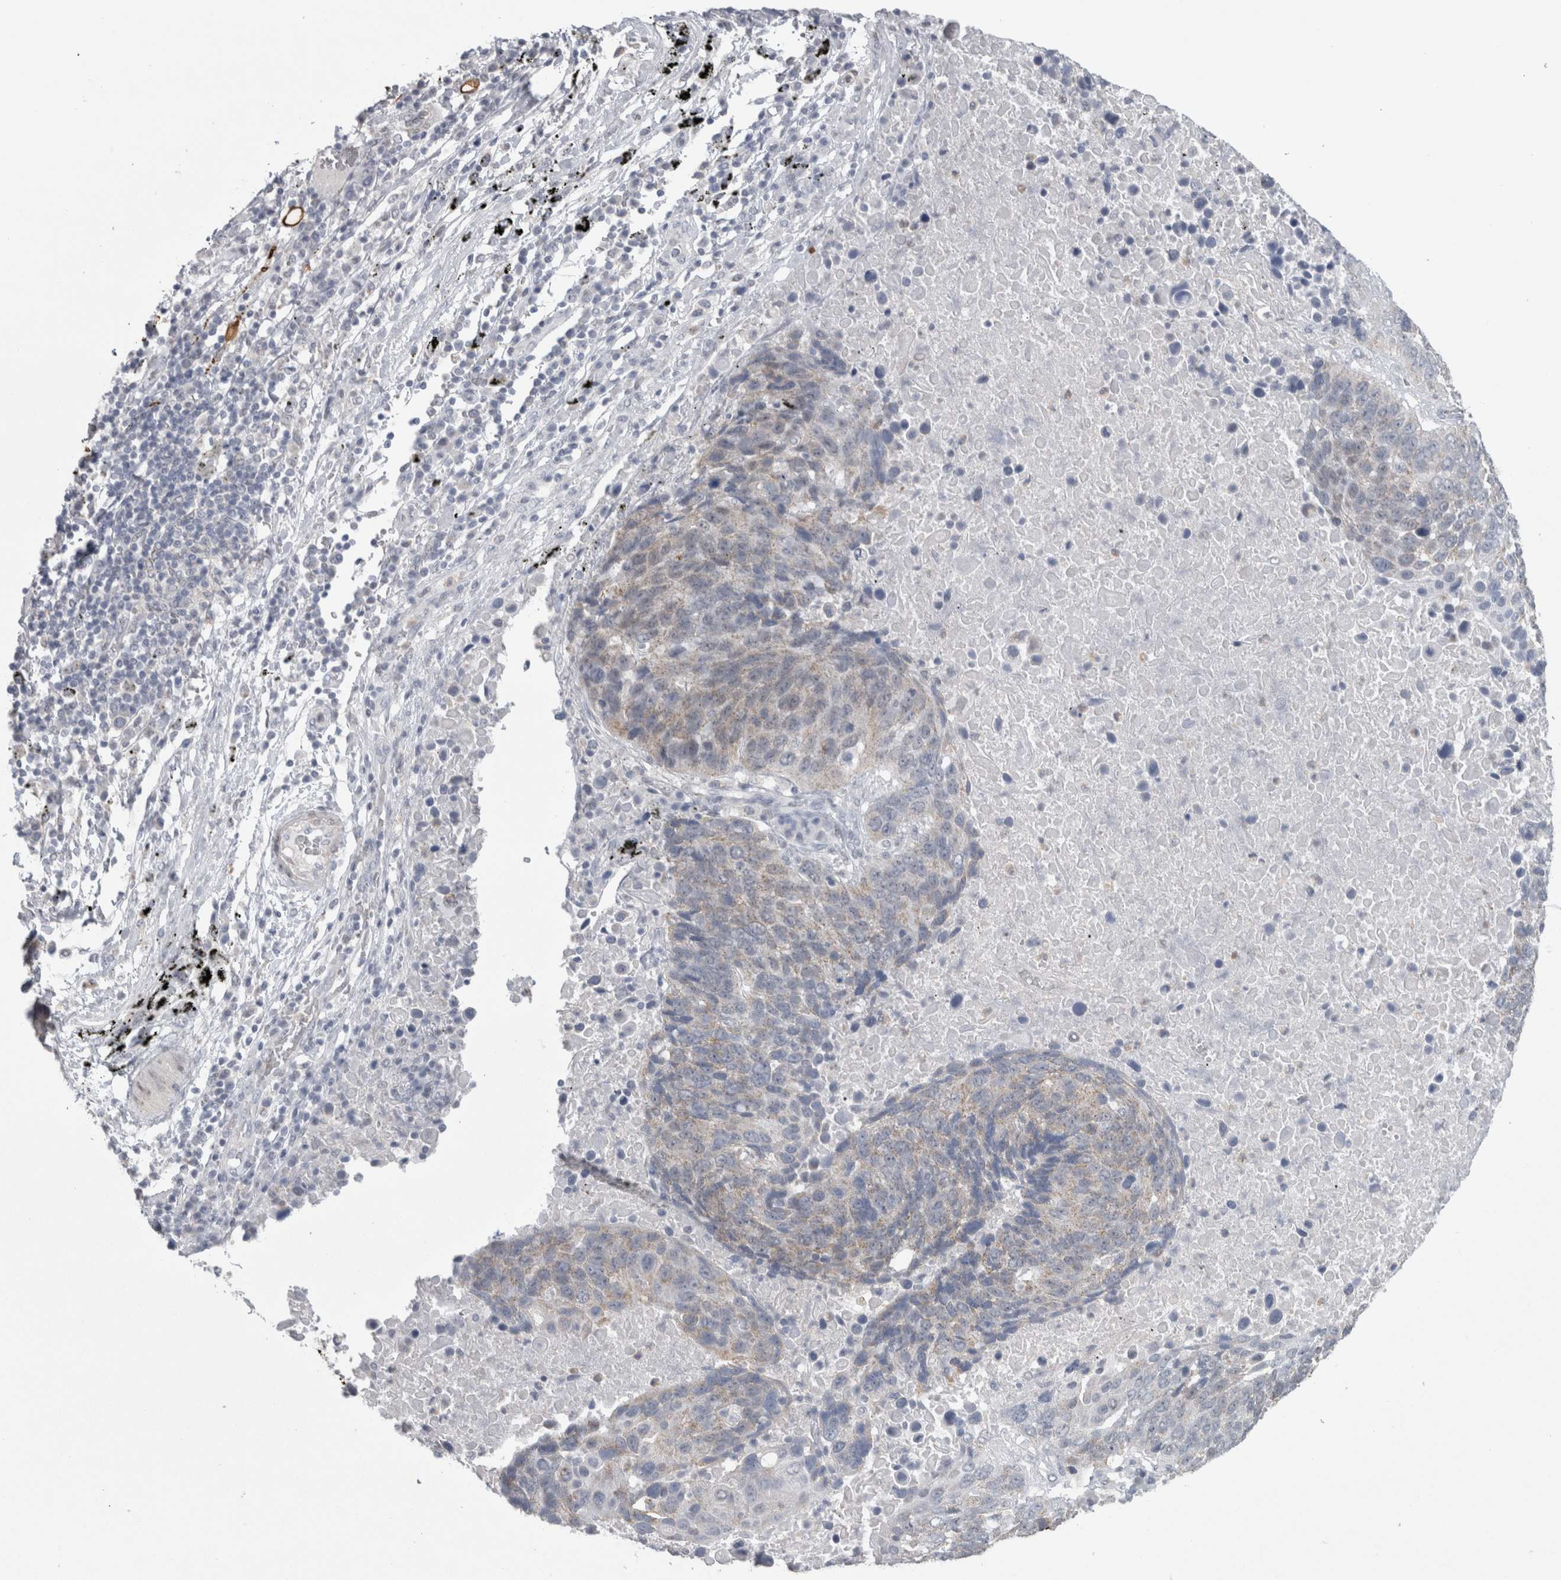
{"staining": {"intensity": "negative", "quantity": "none", "location": "none"}, "tissue": "lung cancer", "cell_type": "Tumor cells", "image_type": "cancer", "snomed": [{"axis": "morphology", "description": "Squamous cell carcinoma, NOS"}, {"axis": "topography", "description": "Lung"}], "caption": "Lung cancer (squamous cell carcinoma) stained for a protein using immunohistochemistry exhibits no expression tumor cells.", "gene": "PLIN1", "patient": {"sex": "male", "age": 66}}